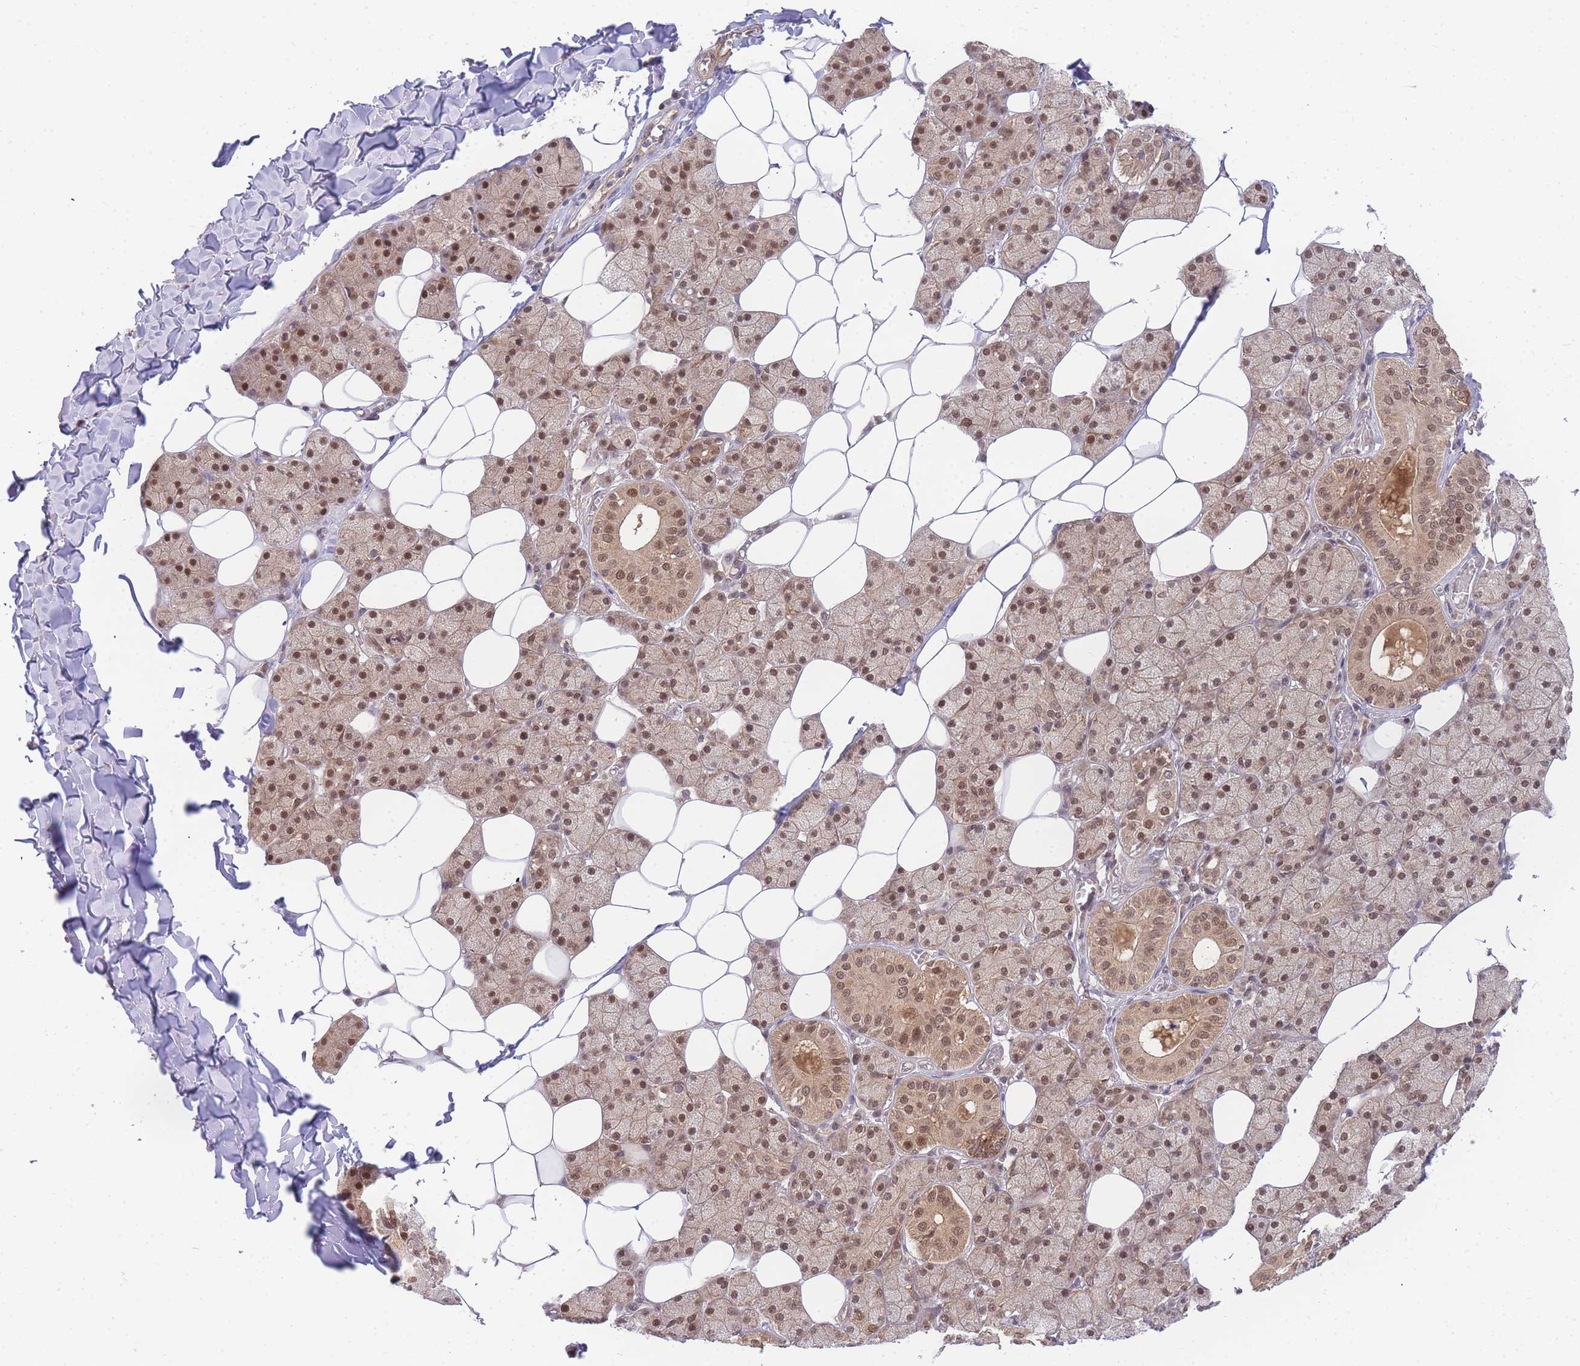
{"staining": {"intensity": "moderate", "quantity": ">75%", "location": "cytoplasmic/membranous,nuclear"}, "tissue": "salivary gland", "cell_type": "Glandular cells", "image_type": "normal", "snomed": [{"axis": "morphology", "description": "Normal tissue, NOS"}, {"axis": "topography", "description": "Salivary gland"}], "caption": "About >75% of glandular cells in benign salivary gland reveal moderate cytoplasmic/membranous,nuclear protein expression as visualized by brown immunohistochemical staining.", "gene": "KIAA1191", "patient": {"sex": "female", "age": 33}}